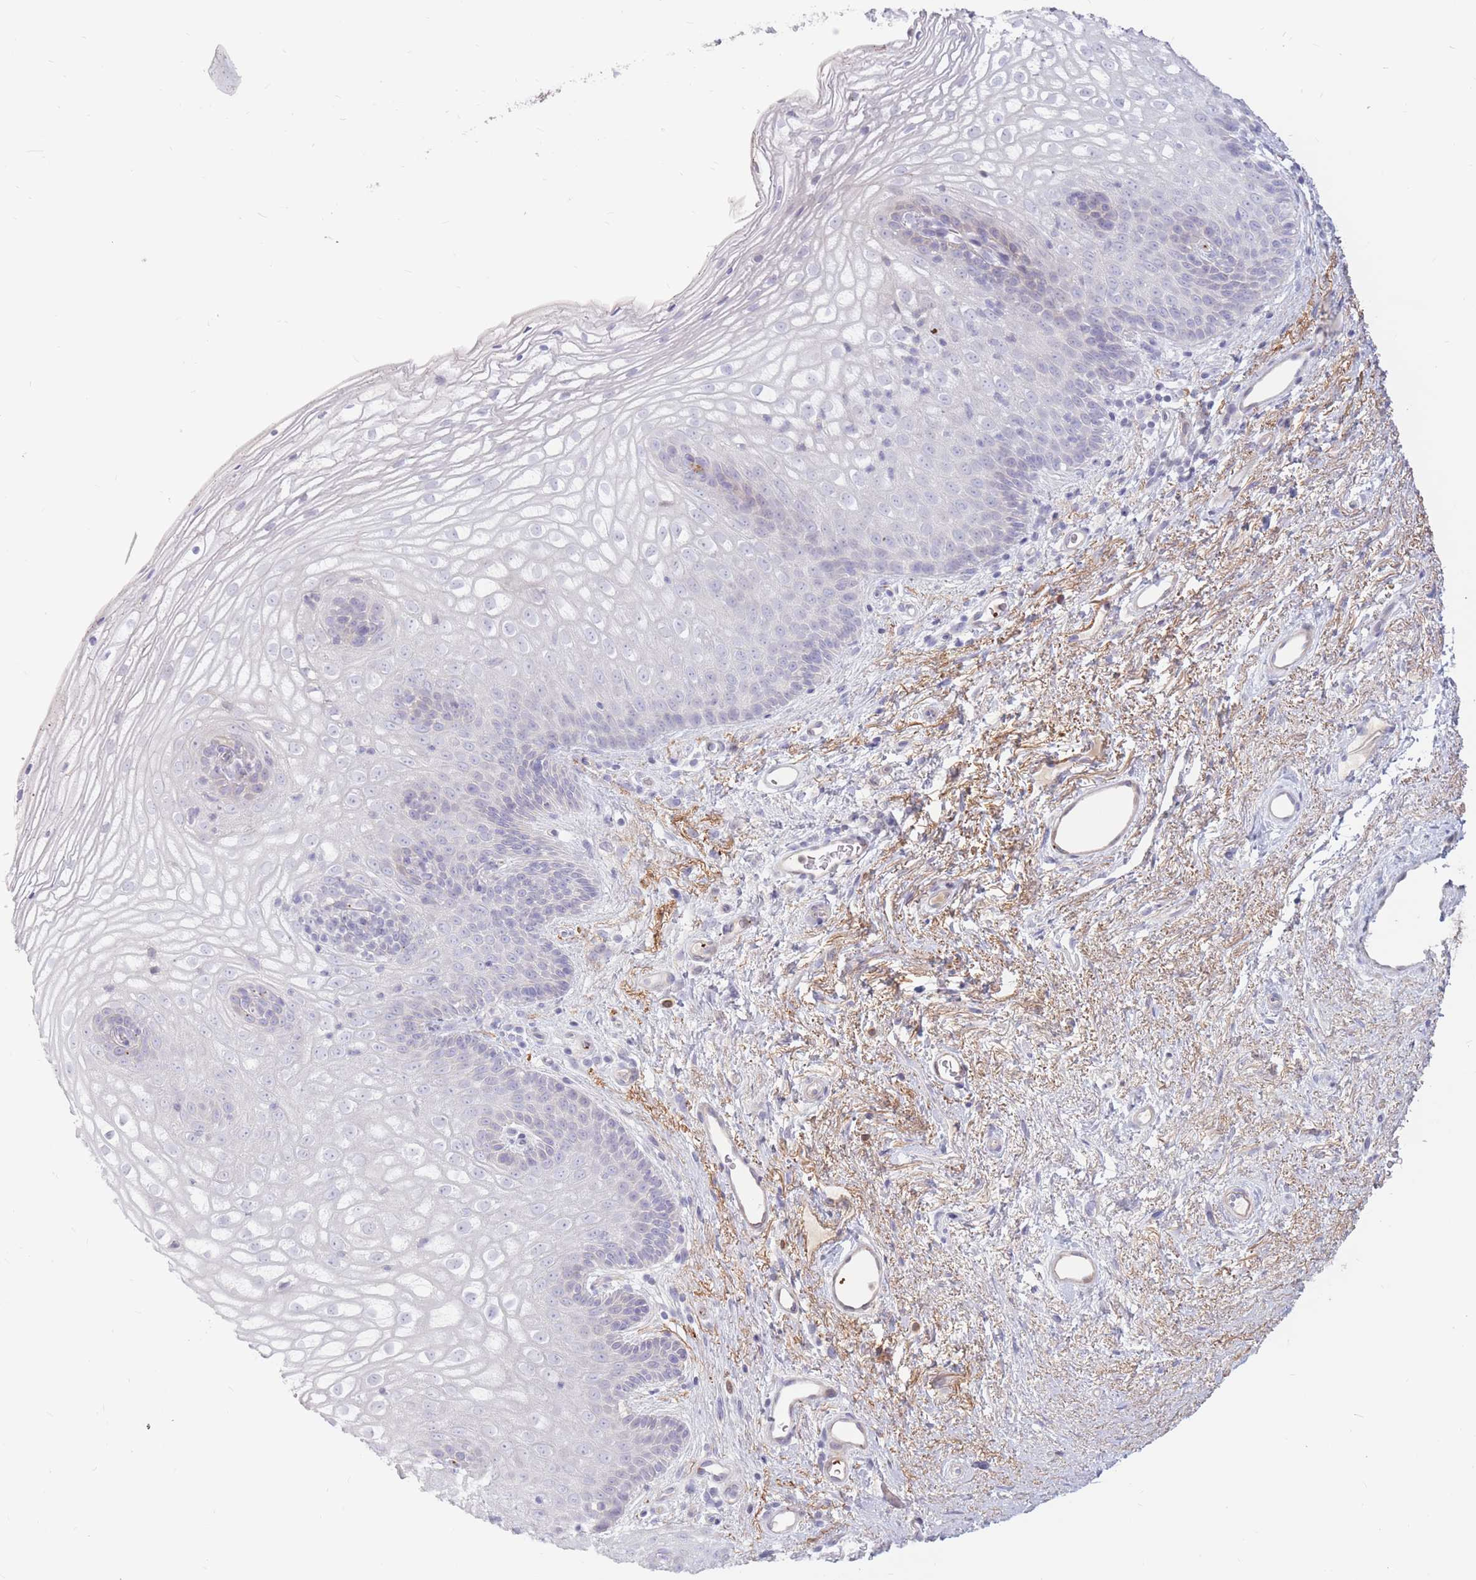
{"staining": {"intensity": "negative", "quantity": "none", "location": "none"}, "tissue": "vagina", "cell_type": "Squamous epithelial cells", "image_type": "normal", "snomed": [{"axis": "morphology", "description": "Normal tissue, NOS"}, {"axis": "topography", "description": "Vagina"}], "caption": "This is an immunohistochemistry (IHC) photomicrograph of unremarkable vagina. There is no expression in squamous epithelial cells.", "gene": "PTGDR", "patient": {"sex": "female", "age": 47}}